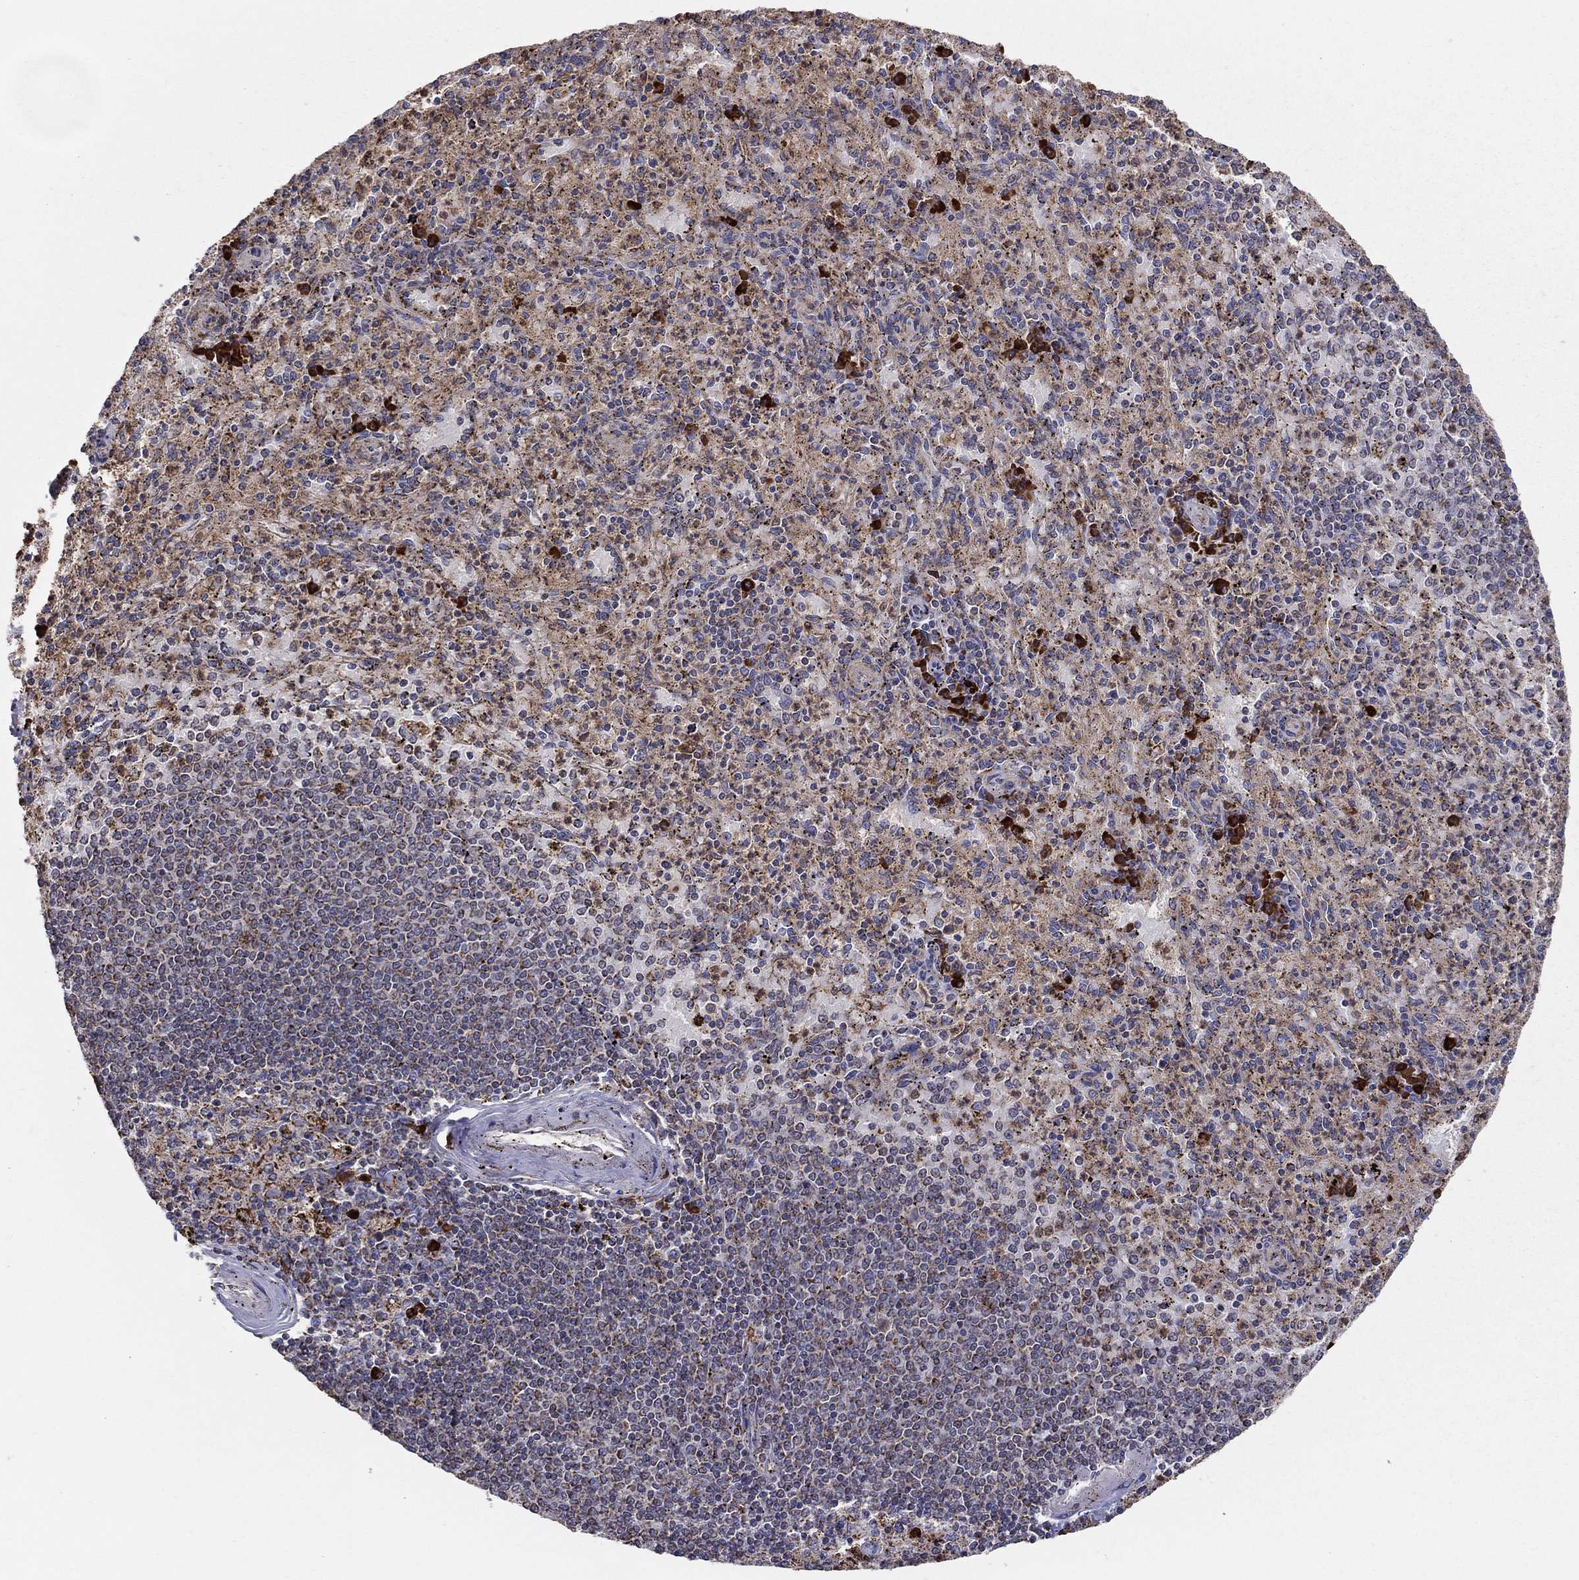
{"staining": {"intensity": "strong", "quantity": "<25%", "location": "cytoplasmic/membranous"}, "tissue": "spleen", "cell_type": "Cells in red pulp", "image_type": "normal", "snomed": [{"axis": "morphology", "description": "Normal tissue, NOS"}, {"axis": "topography", "description": "Spleen"}], "caption": "Immunohistochemistry (IHC) image of benign spleen: human spleen stained using immunohistochemistry (IHC) demonstrates medium levels of strong protein expression localized specifically in the cytoplasmic/membranous of cells in red pulp, appearing as a cytoplasmic/membranous brown color.", "gene": "PRDX4", "patient": {"sex": "male", "age": 60}}